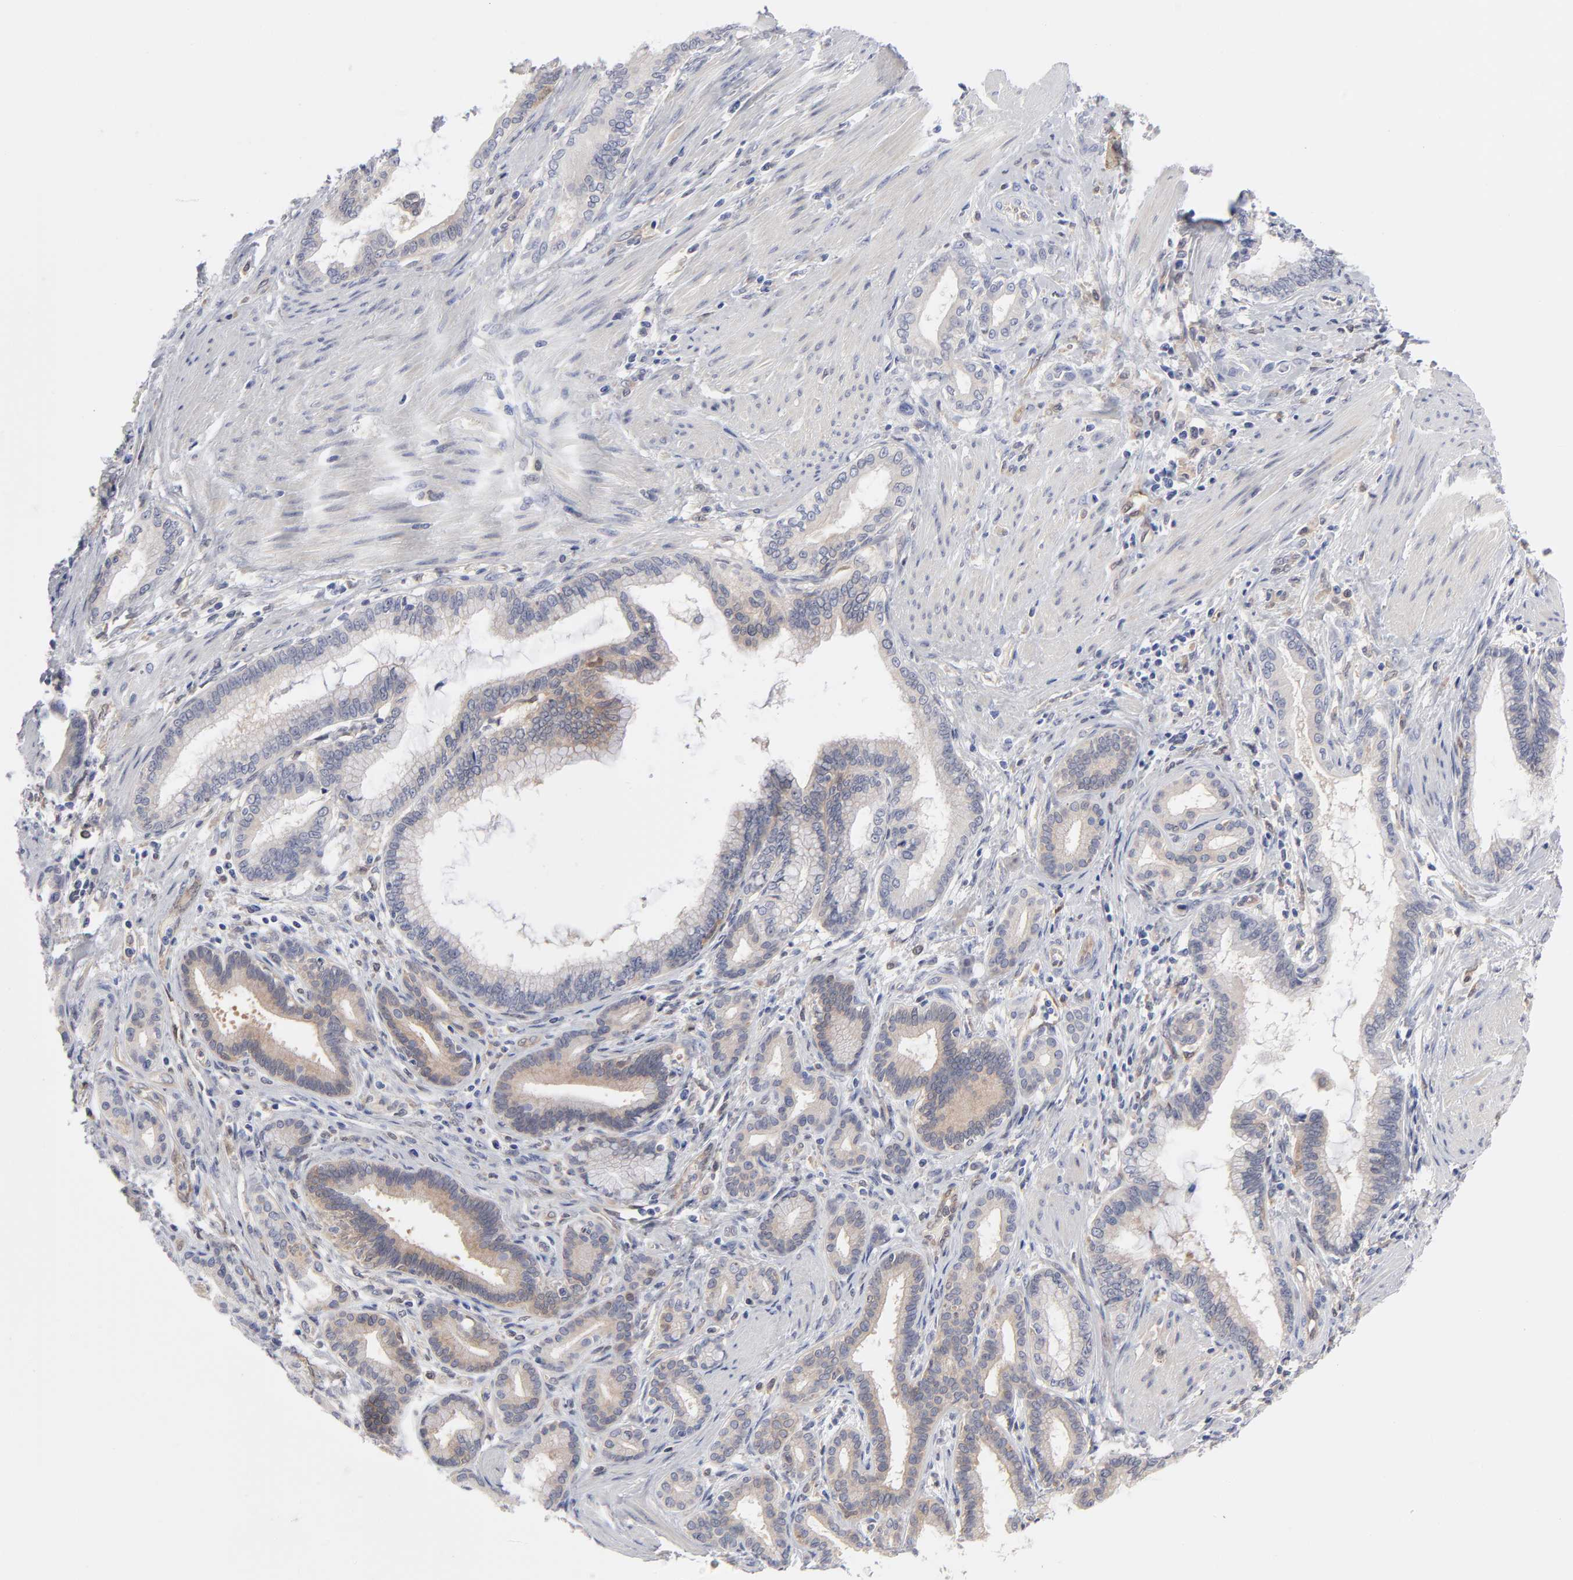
{"staining": {"intensity": "weak", "quantity": ">75%", "location": "cytoplasmic/membranous"}, "tissue": "pancreatic cancer", "cell_type": "Tumor cells", "image_type": "cancer", "snomed": [{"axis": "morphology", "description": "Adenocarcinoma, NOS"}, {"axis": "topography", "description": "Pancreas"}], "caption": "Human pancreatic adenocarcinoma stained with a brown dye reveals weak cytoplasmic/membranous positive positivity in approximately >75% of tumor cells.", "gene": "ARRB1", "patient": {"sex": "female", "age": 64}}